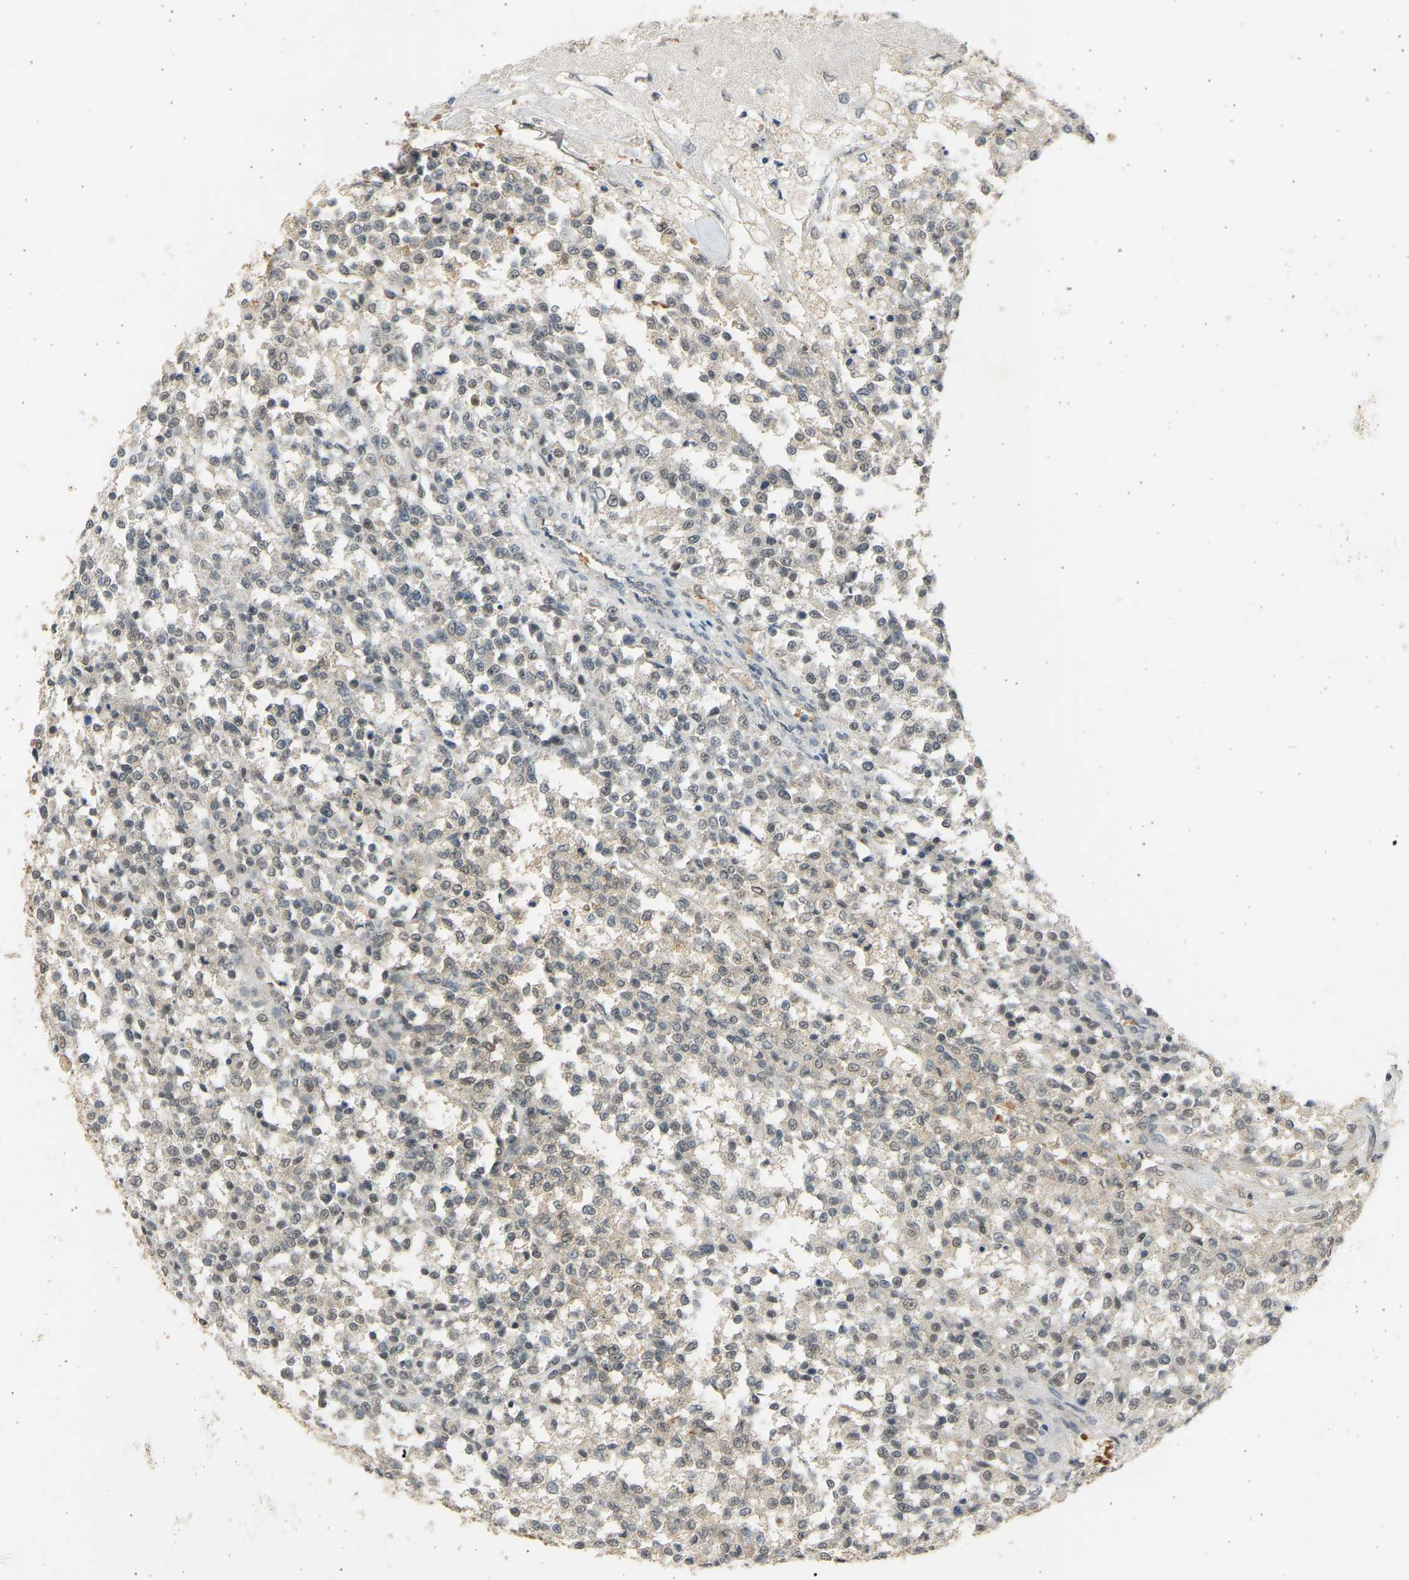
{"staining": {"intensity": "negative", "quantity": "none", "location": "none"}, "tissue": "testis cancer", "cell_type": "Tumor cells", "image_type": "cancer", "snomed": [{"axis": "morphology", "description": "Seminoma, NOS"}, {"axis": "topography", "description": "Testis"}], "caption": "Tumor cells show no significant protein staining in testis cancer (seminoma).", "gene": "BIRC2", "patient": {"sex": "male", "age": 59}}